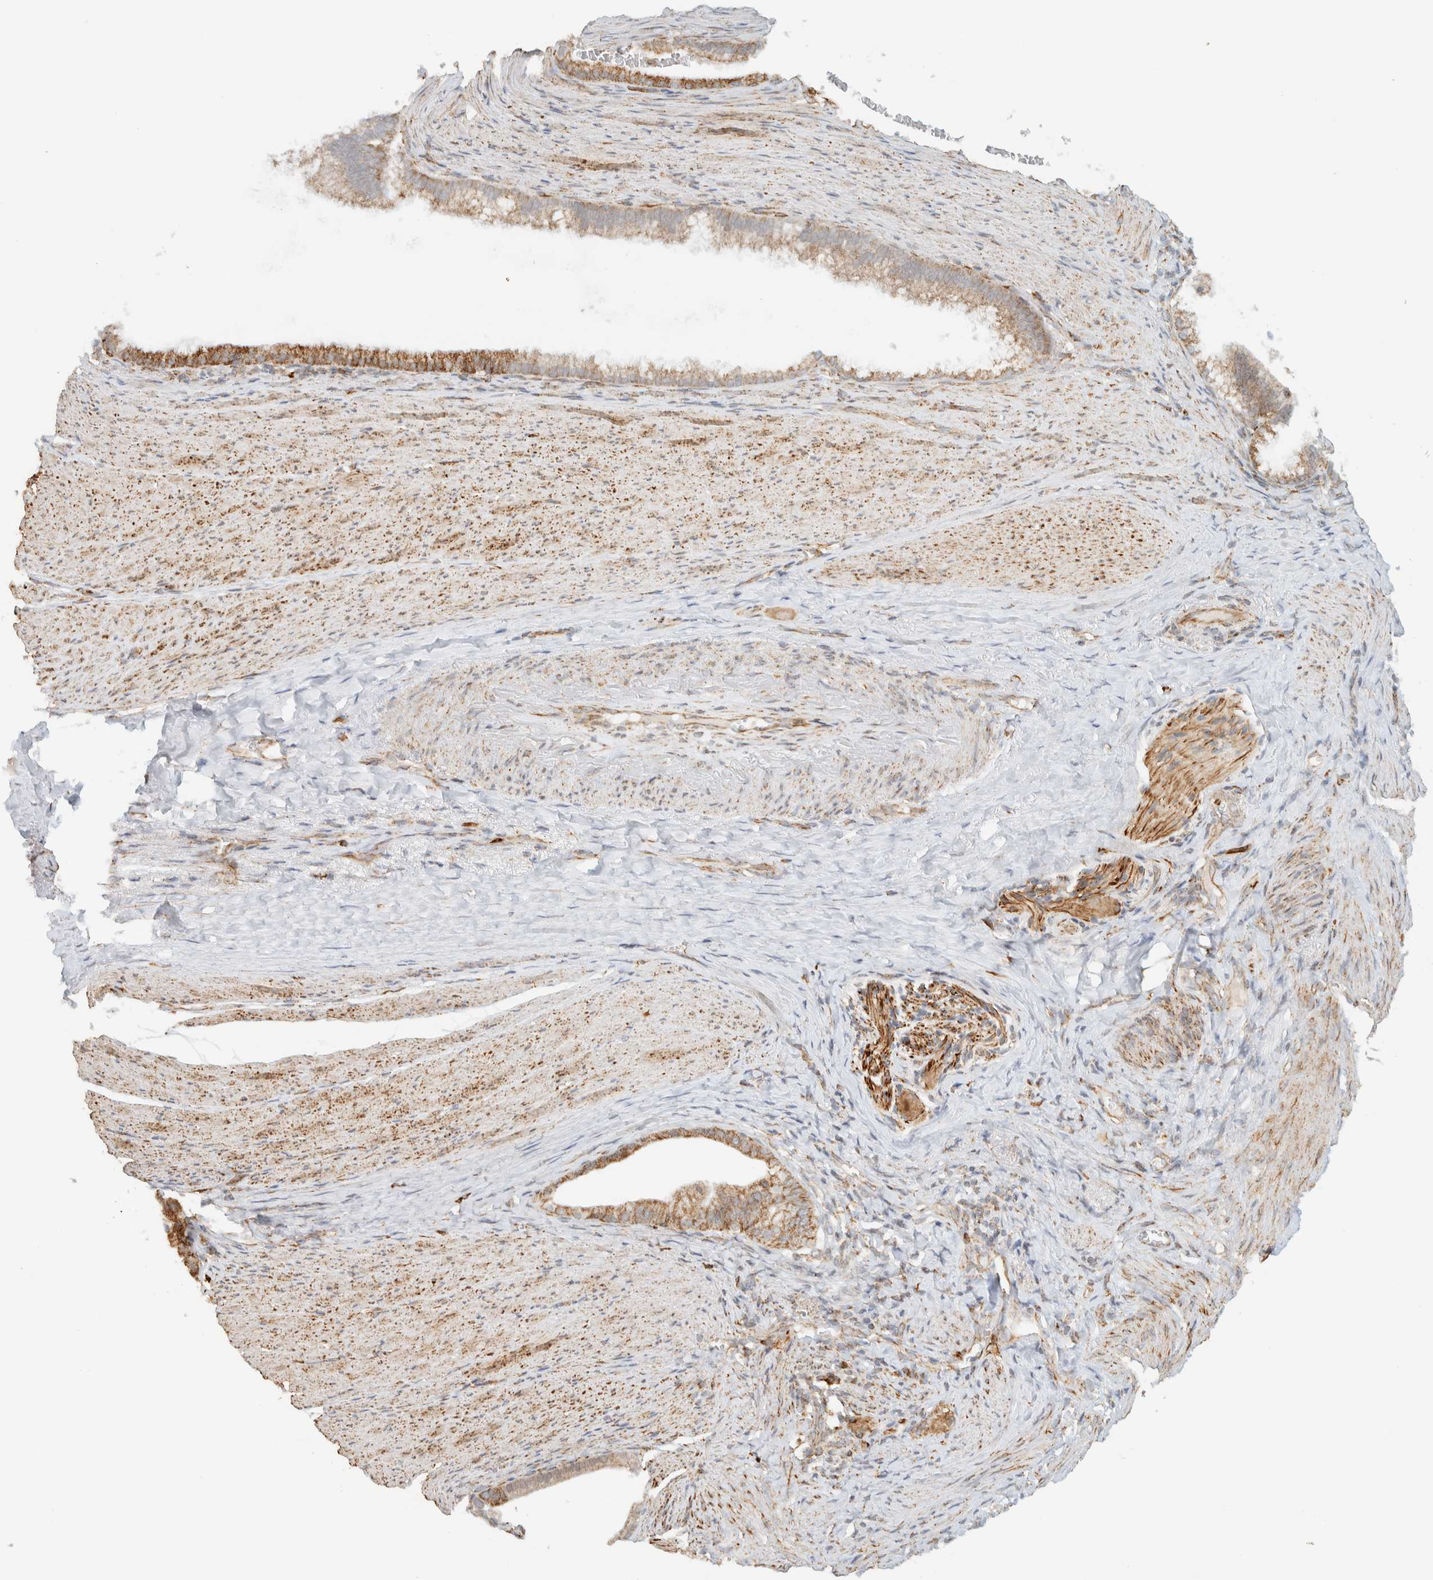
{"staining": {"intensity": "moderate", "quantity": ">75%", "location": "cytoplasmic/membranous"}, "tissue": "pancreatic cancer", "cell_type": "Tumor cells", "image_type": "cancer", "snomed": [{"axis": "morphology", "description": "Adenocarcinoma, NOS"}, {"axis": "topography", "description": "Pancreas"}], "caption": "A medium amount of moderate cytoplasmic/membranous expression is appreciated in about >75% of tumor cells in adenocarcinoma (pancreatic) tissue.", "gene": "KIFAP3", "patient": {"sex": "male", "age": 69}}